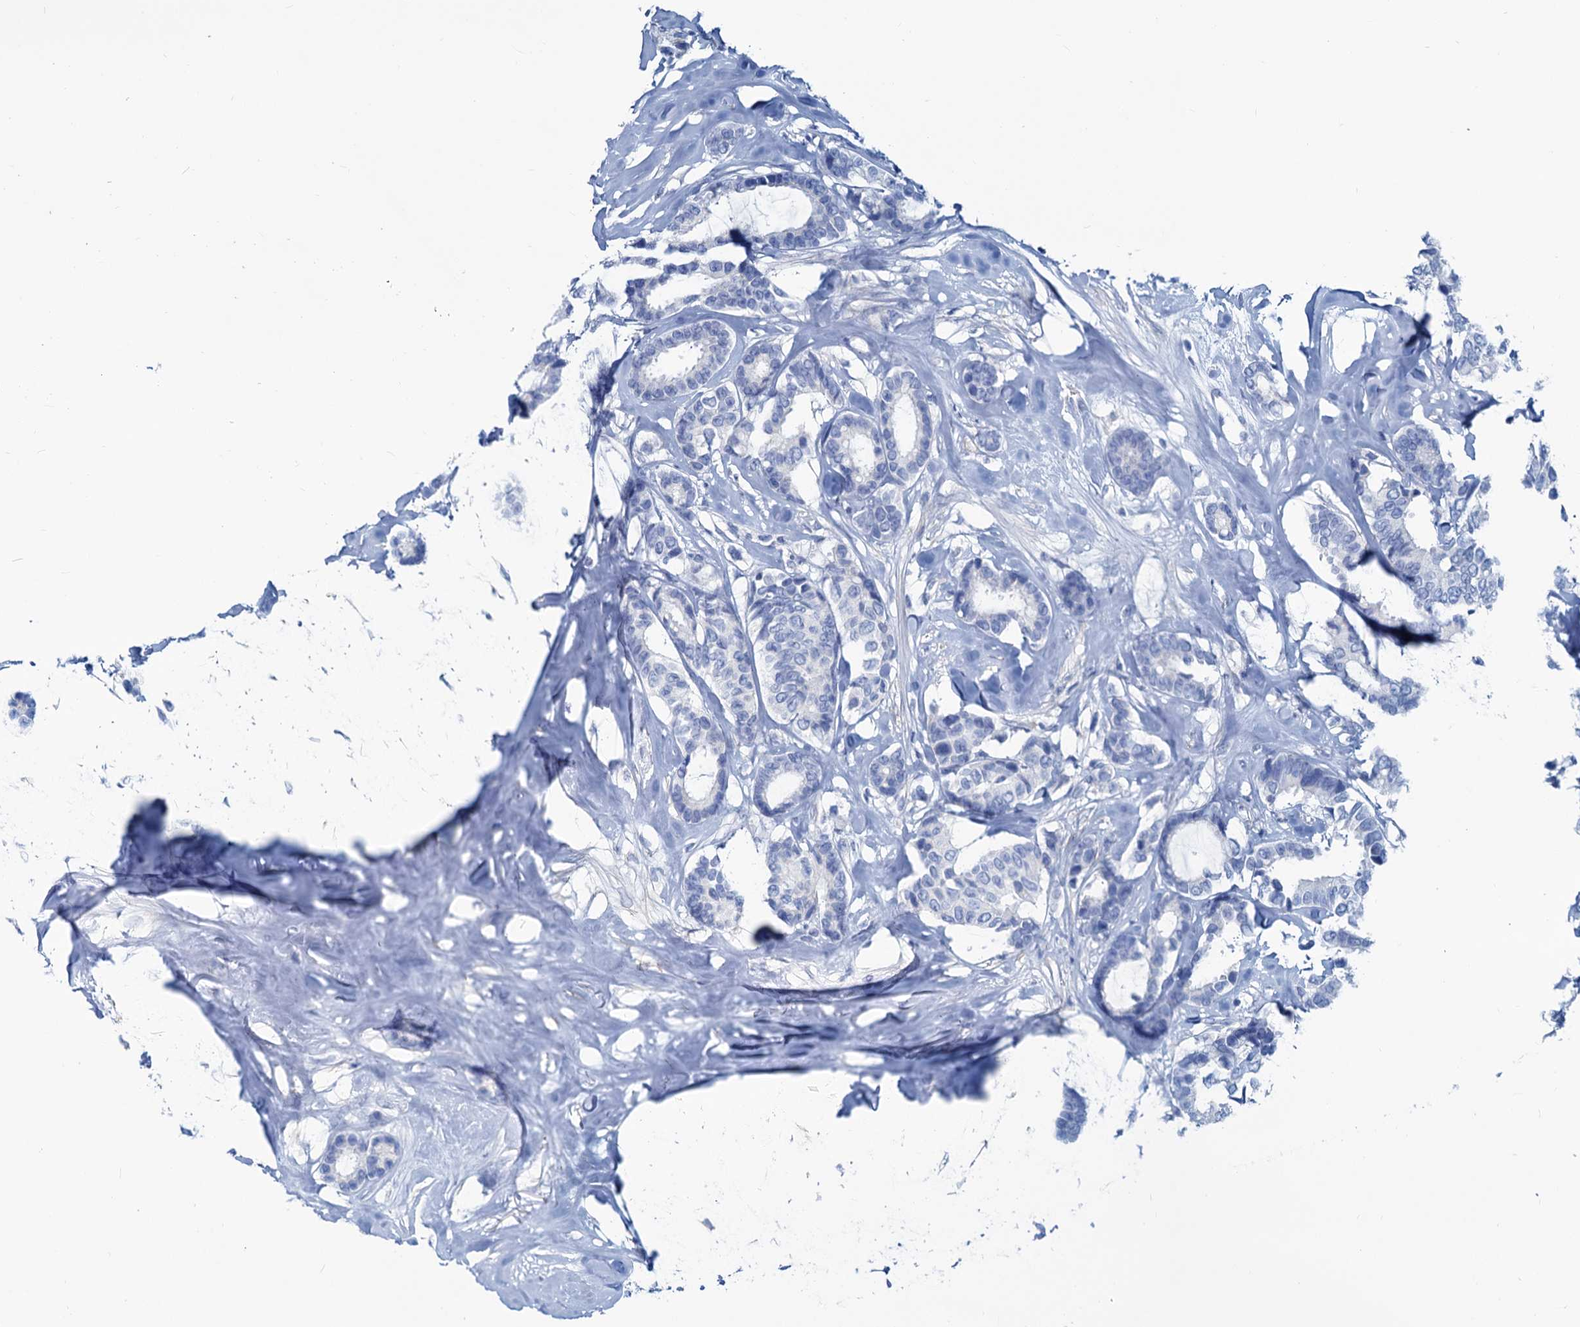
{"staining": {"intensity": "negative", "quantity": "none", "location": "none"}, "tissue": "breast cancer", "cell_type": "Tumor cells", "image_type": "cancer", "snomed": [{"axis": "morphology", "description": "Duct carcinoma"}, {"axis": "topography", "description": "Breast"}], "caption": "There is no significant expression in tumor cells of breast cancer (infiltrating ductal carcinoma).", "gene": "SLC1A3", "patient": {"sex": "female", "age": 87}}